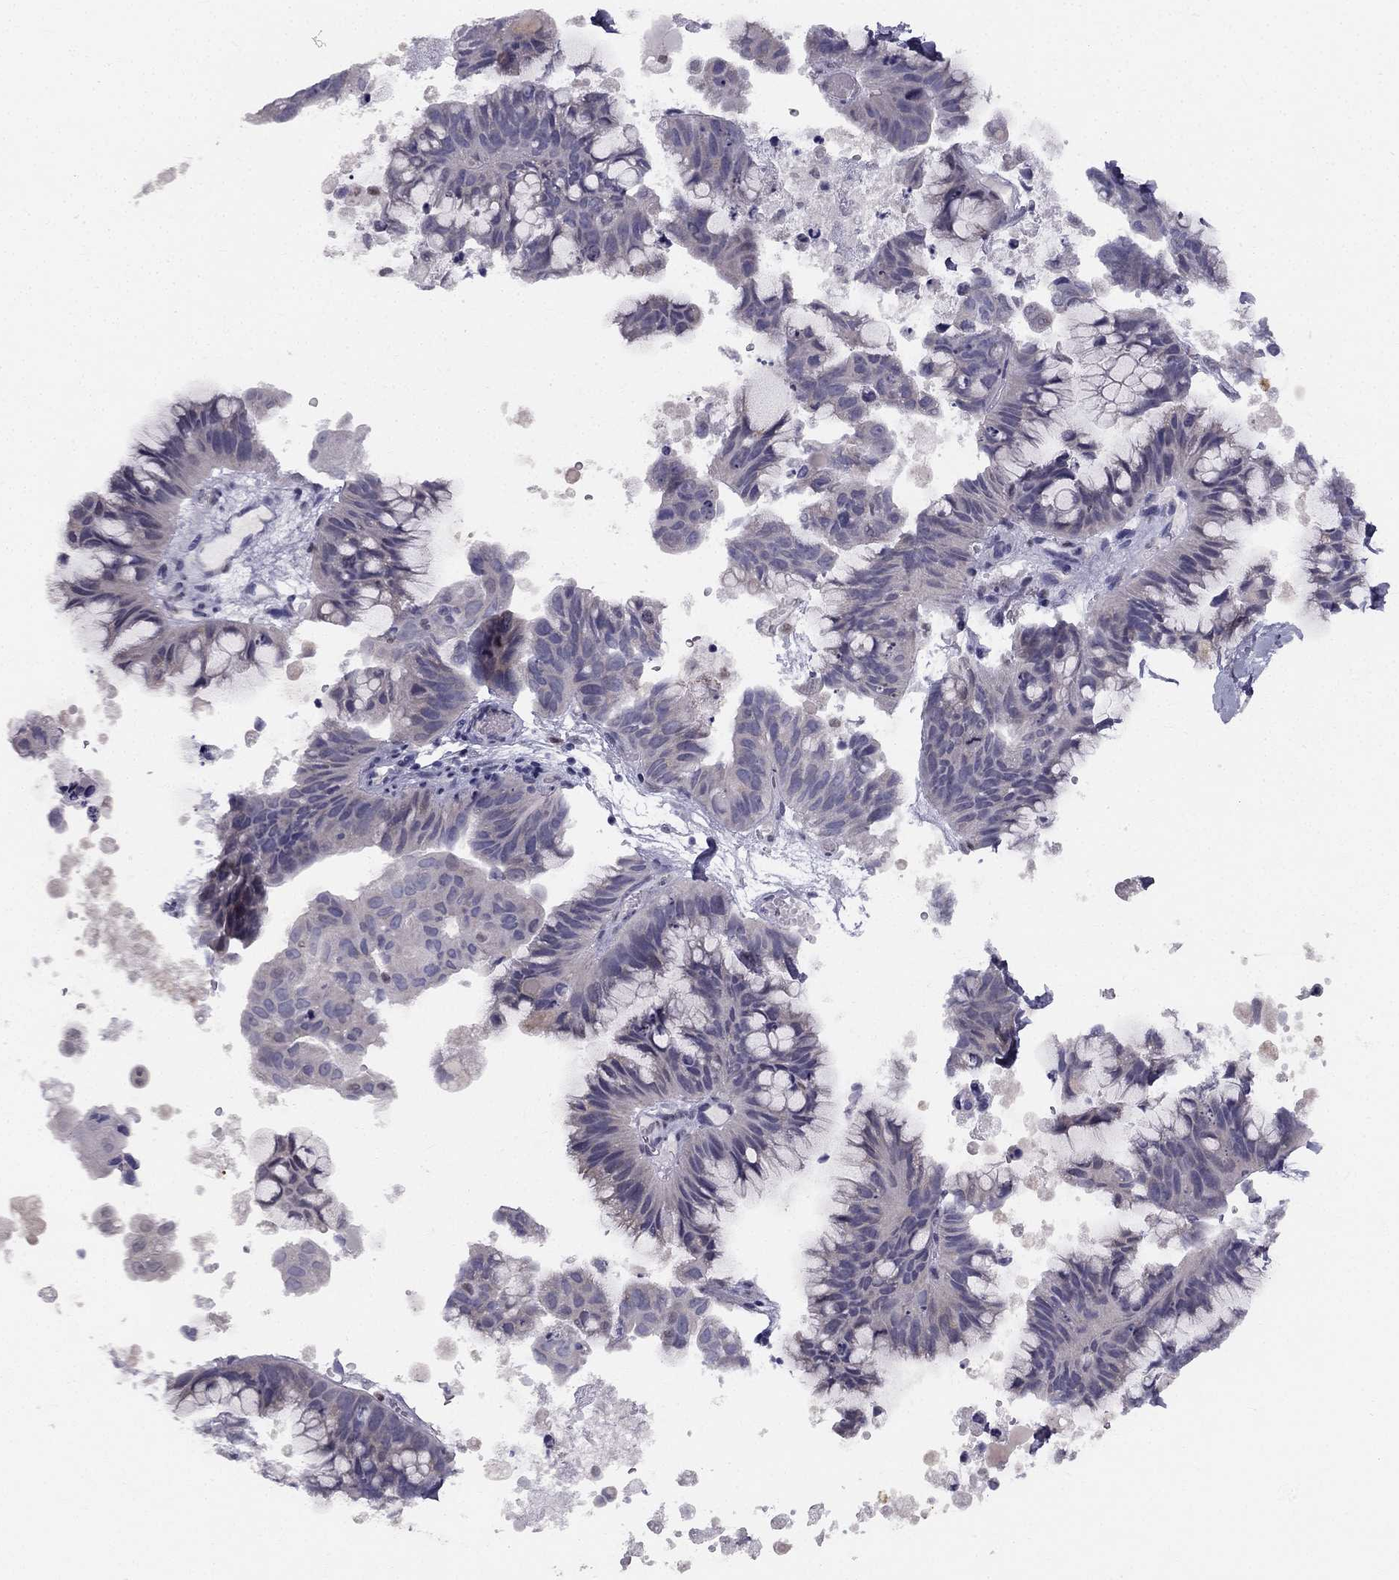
{"staining": {"intensity": "negative", "quantity": "none", "location": "none"}, "tissue": "ovarian cancer", "cell_type": "Tumor cells", "image_type": "cancer", "snomed": [{"axis": "morphology", "description": "Cystadenocarcinoma, mucinous, NOS"}, {"axis": "topography", "description": "Ovary"}], "caption": "High magnification brightfield microscopy of ovarian cancer (mucinous cystadenocarcinoma) stained with DAB (brown) and counterstained with hematoxylin (blue): tumor cells show no significant staining.", "gene": "TRPS1", "patient": {"sex": "female", "age": 76}}